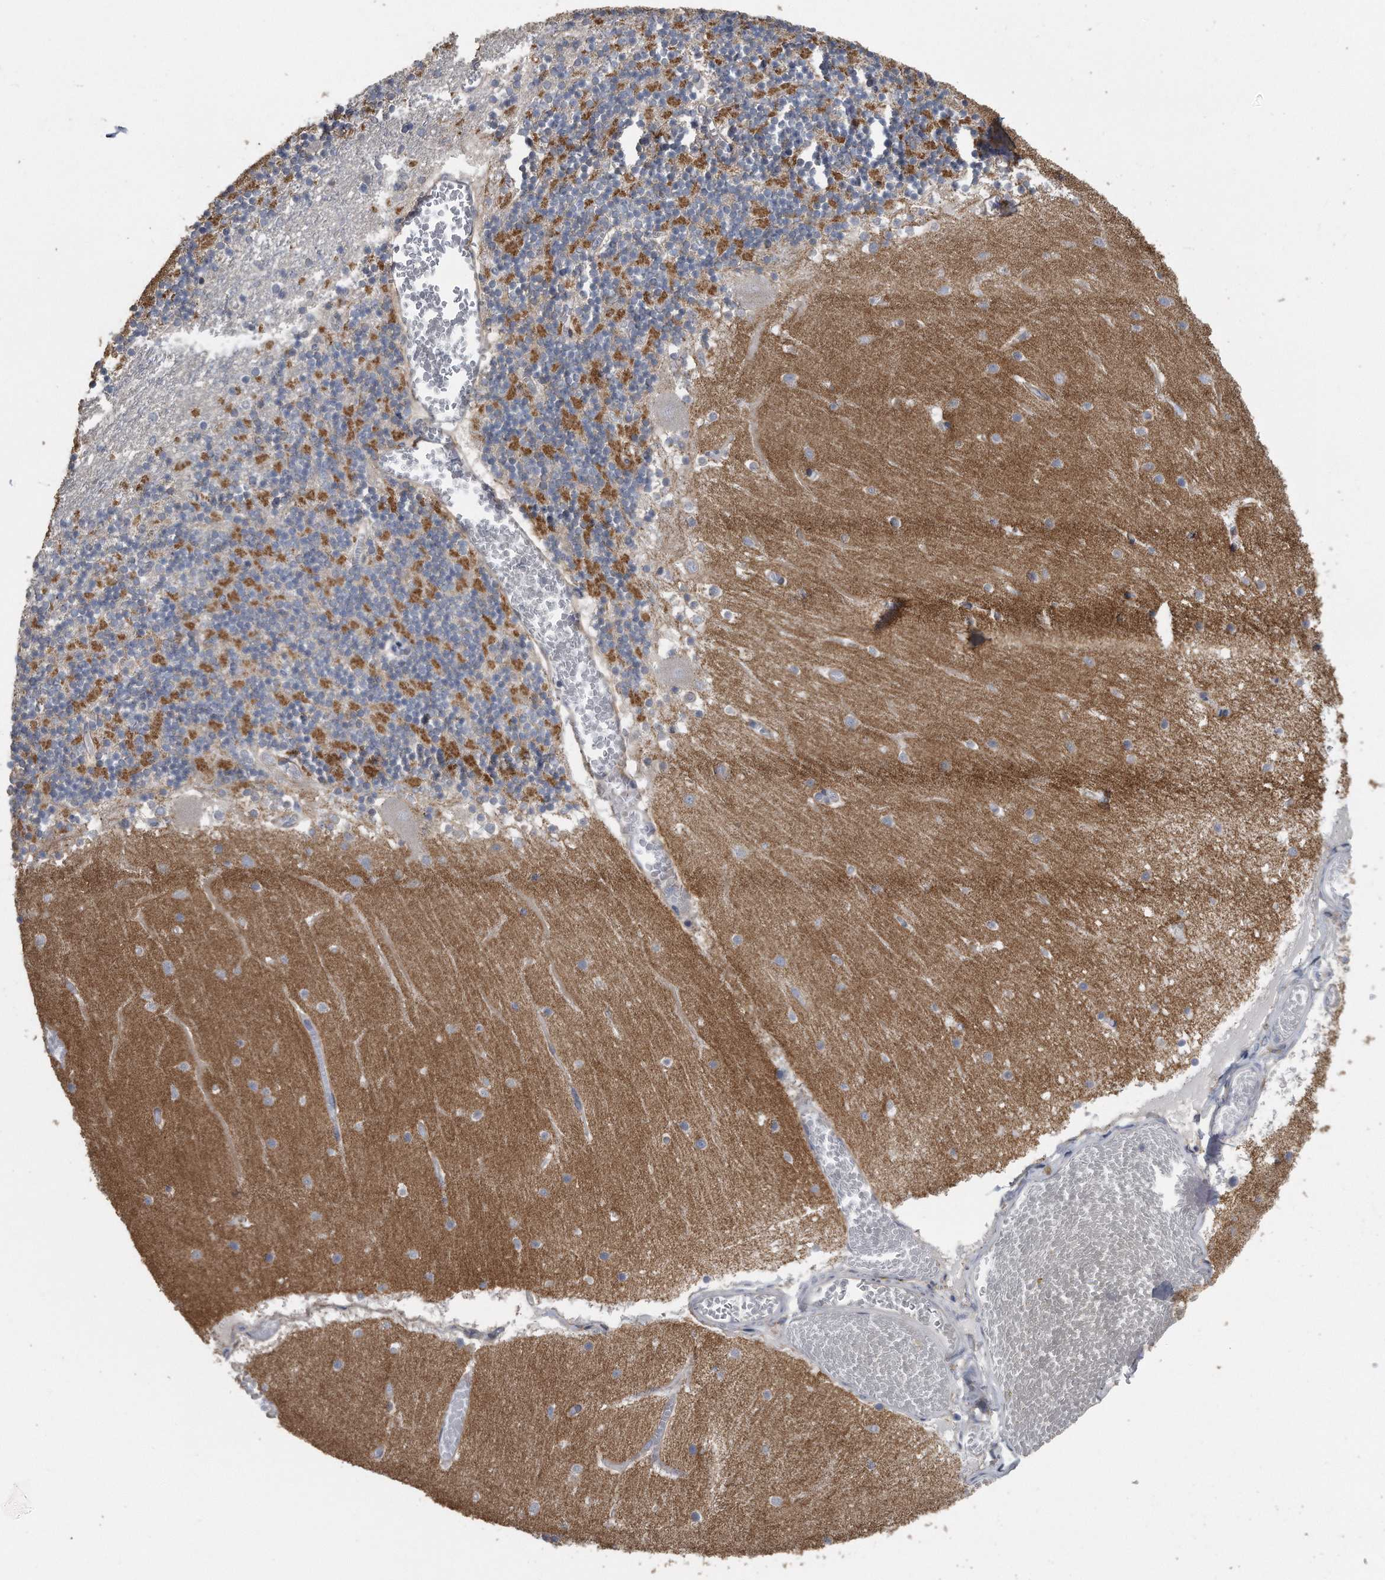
{"staining": {"intensity": "negative", "quantity": "none", "location": "none"}, "tissue": "cerebellum", "cell_type": "Cells in granular layer", "image_type": "normal", "snomed": [{"axis": "morphology", "description": "Normal tissue, NOS"}, {"axis": "topography", "description": "Cerebellum"}], "caption": "This is an IHC image of unremarkable cerebellum. There is no positivity in cells in granular layer.", "gene": "PCLO", "patient": {"sex": "female", "age": 28}}